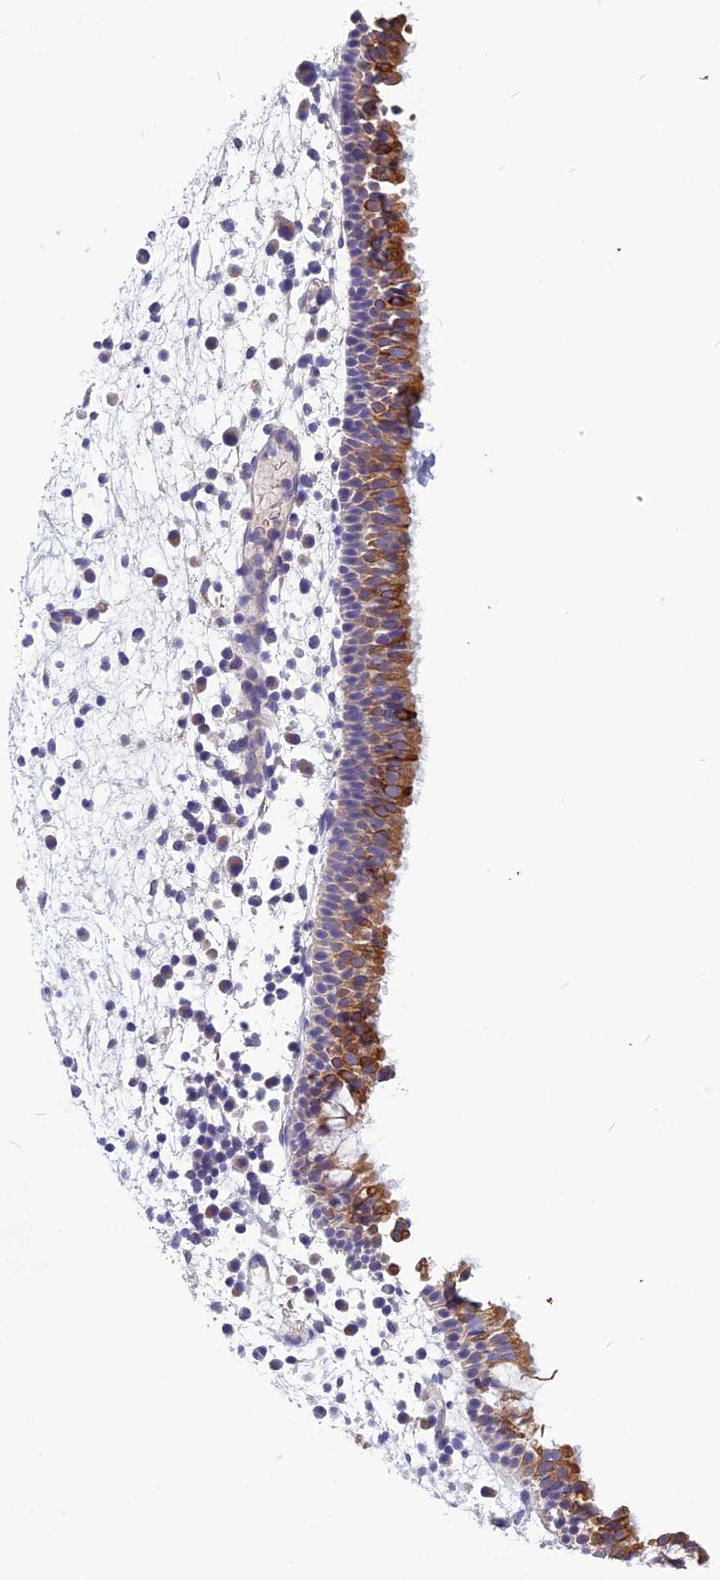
{"staining": {"intensity": "moderate", "quantity": "25%-75%", "location": "cytoplasmic/membranous"}, "tissue": "nasopharynx", "cell_type": "Respiratory epithelial cells", "image_type": "normal", "snomed": [{"axis": "morphology", "description": "Normal tissue, NOS"}, {"axis": "morphology", "description": "Inflammation, NOS"}, {"axis": "morphology", "description": "Malignant melanoma, Metastatic site"}, {"axis": "topography", "description": "Nasopharynx"}], "caption": "Immunohistochemistry (IHC) (DAB (3,3'-diaminobenzidine)) staining of benign nasopharynx exhibits moderate cytoplasmic/membranous protein staining in about 25%-75% of respiratory epithelial cells.", "gene": "RBM41", "patient": {"sex": "male", "age": 70}}